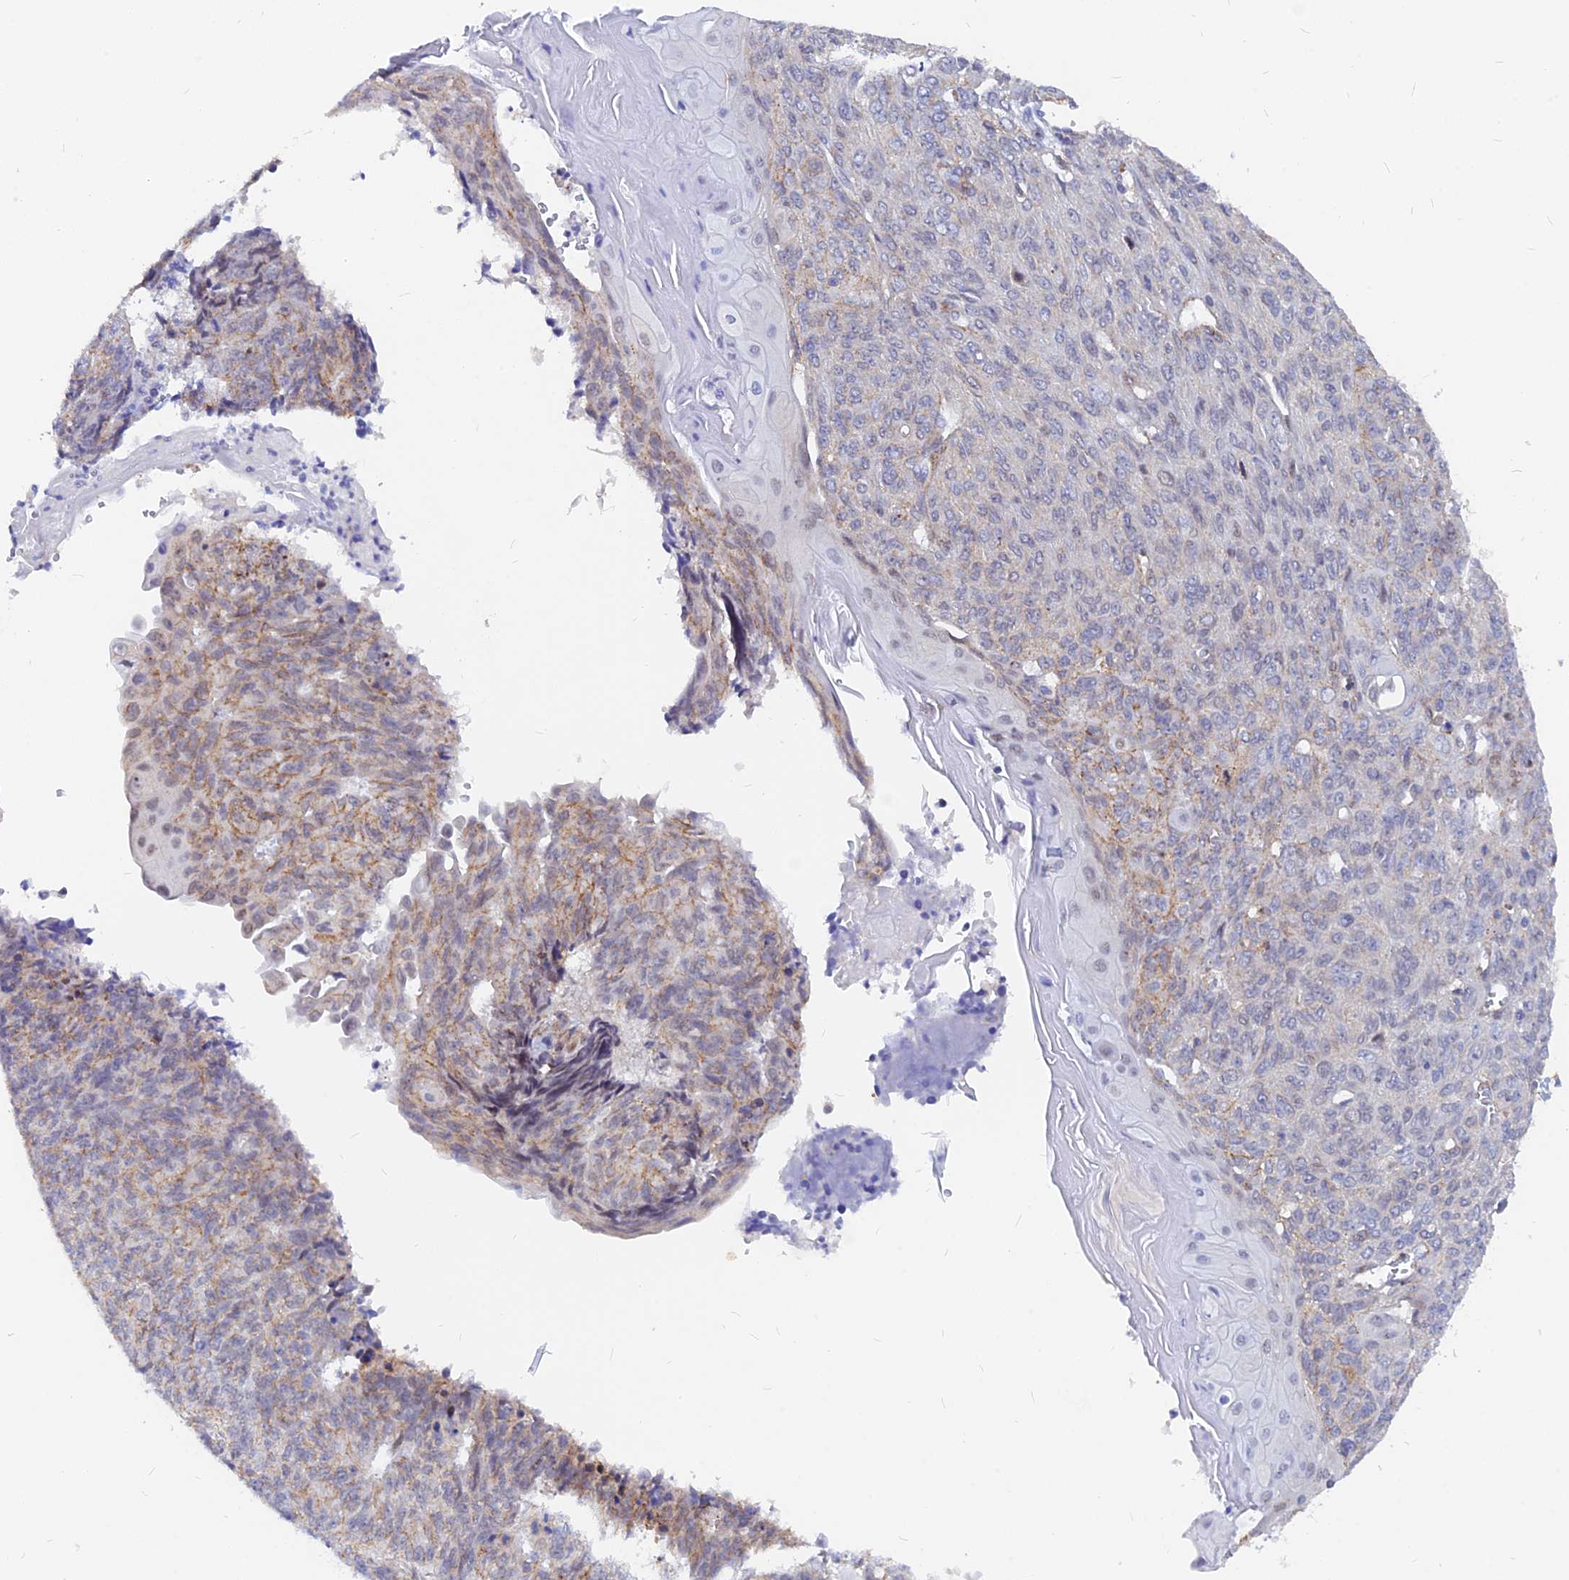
{"staining": {"intensity": "weak", "quantity": "<25%", "location": "cytoplasmic/membranous"}, "tissue": "endometrial cancer", "cell_type": "Tumor cells", "image_type": "cancer", "snomed": [{"axis": "morphology", "description": "Adenocarcinoma, NOS"}, {"axis": "topography", "description": "Endometrium"}], "caption": "Protein analysis of adenocarcinoma (endometrial) demonstrates no significant staining in tumor cells.", "gene": "VSTM2L", "patient": {"sex": "female", "age": 32}}